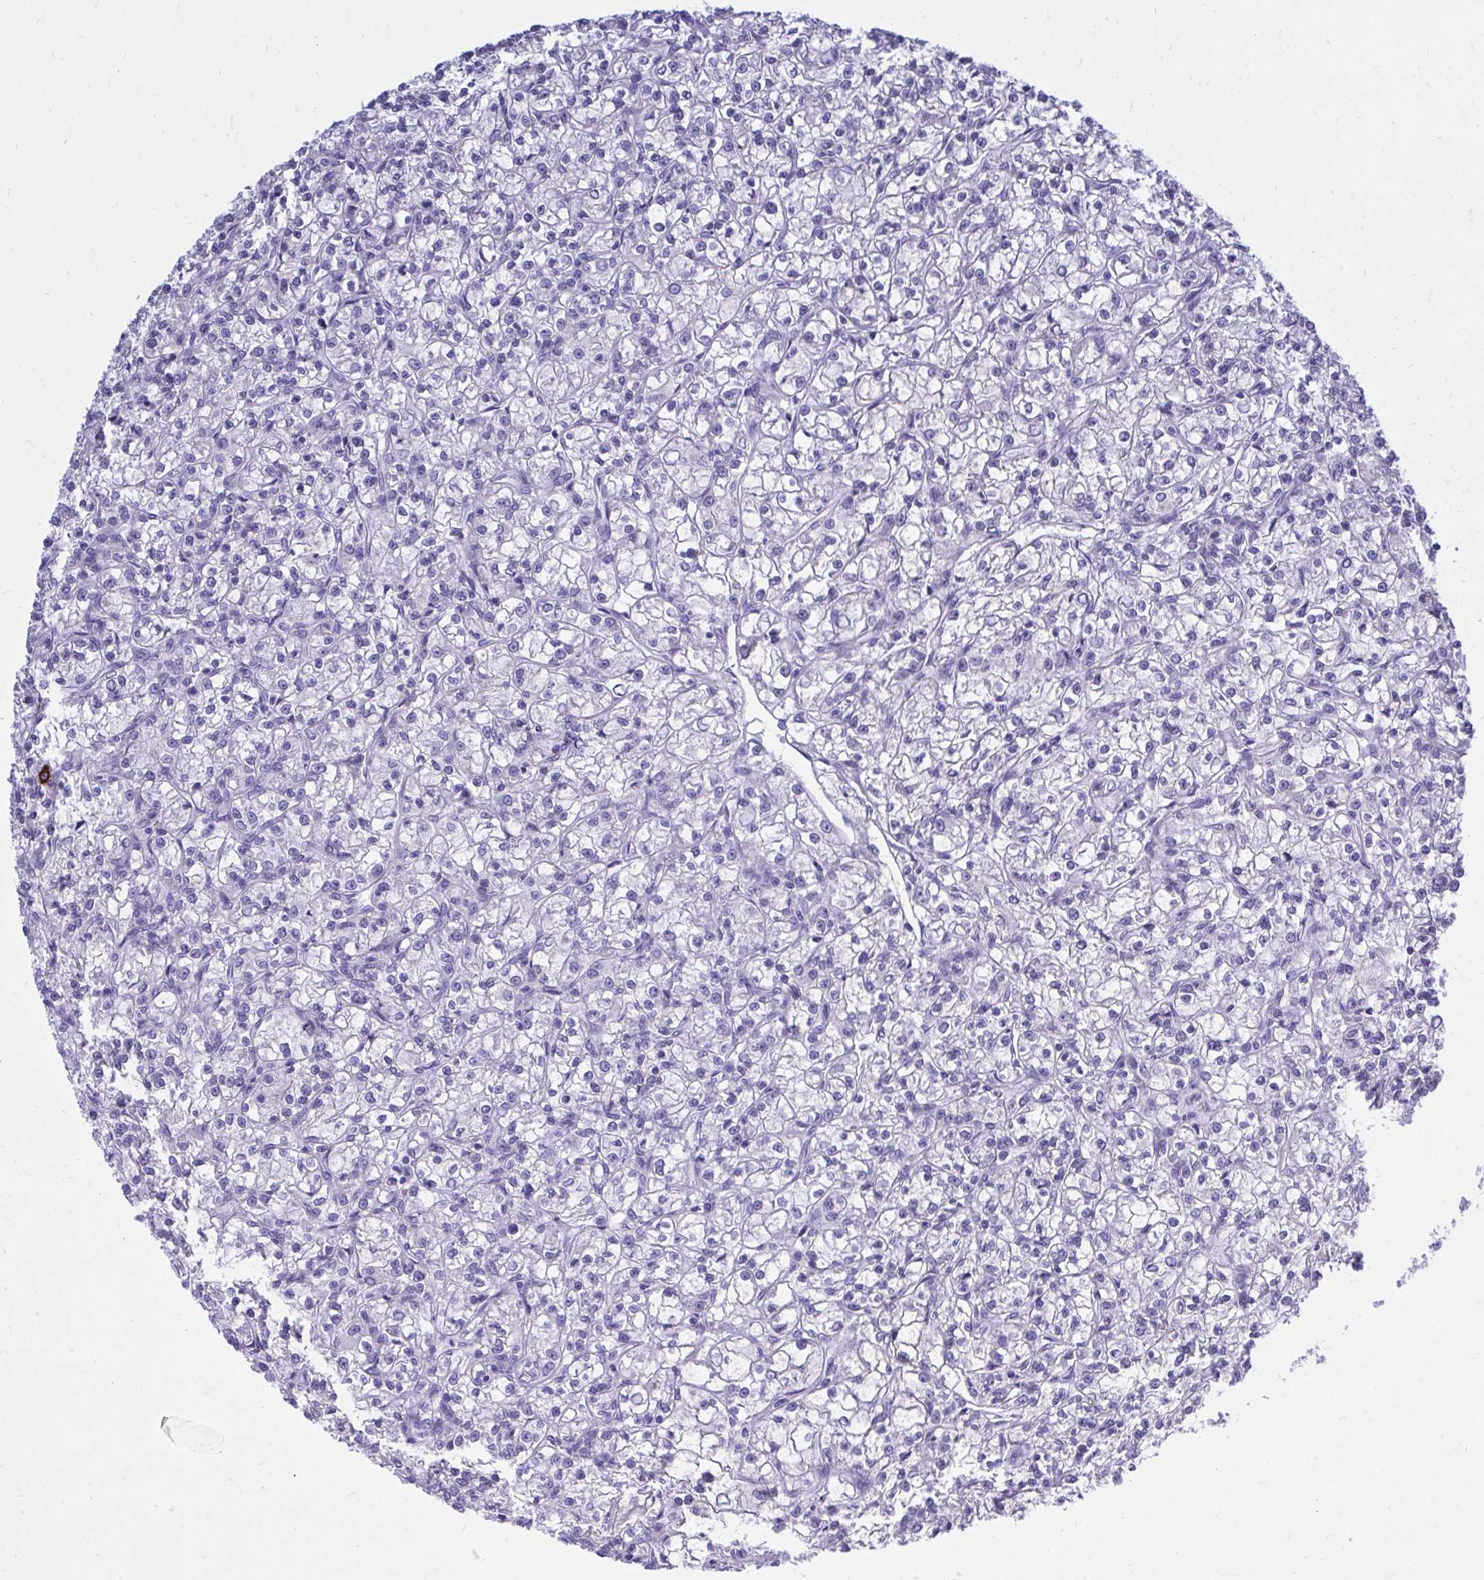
{"staining": {"intensity": "negative", "quantity": "none", "location": "none"}, "tissue": "renal cancer", "cell_type": "Tumor cells", "image_type": "cancer", "snomed": [{"axis": "morphology", "description": "Adenocarcinoma, NOS"}, {"axis": "topography", "description": "Kidney"}], "caption": "Immunohistochemistry (IHC) photomicrograph of renal adenocarcinoma stained for a protein (brown), which exhibits no positivity in tumor cells. (IHC, brightfield microscopy, high magnification).", "gene": "PSD", "patient": {"sex": "female", "age": 59}}